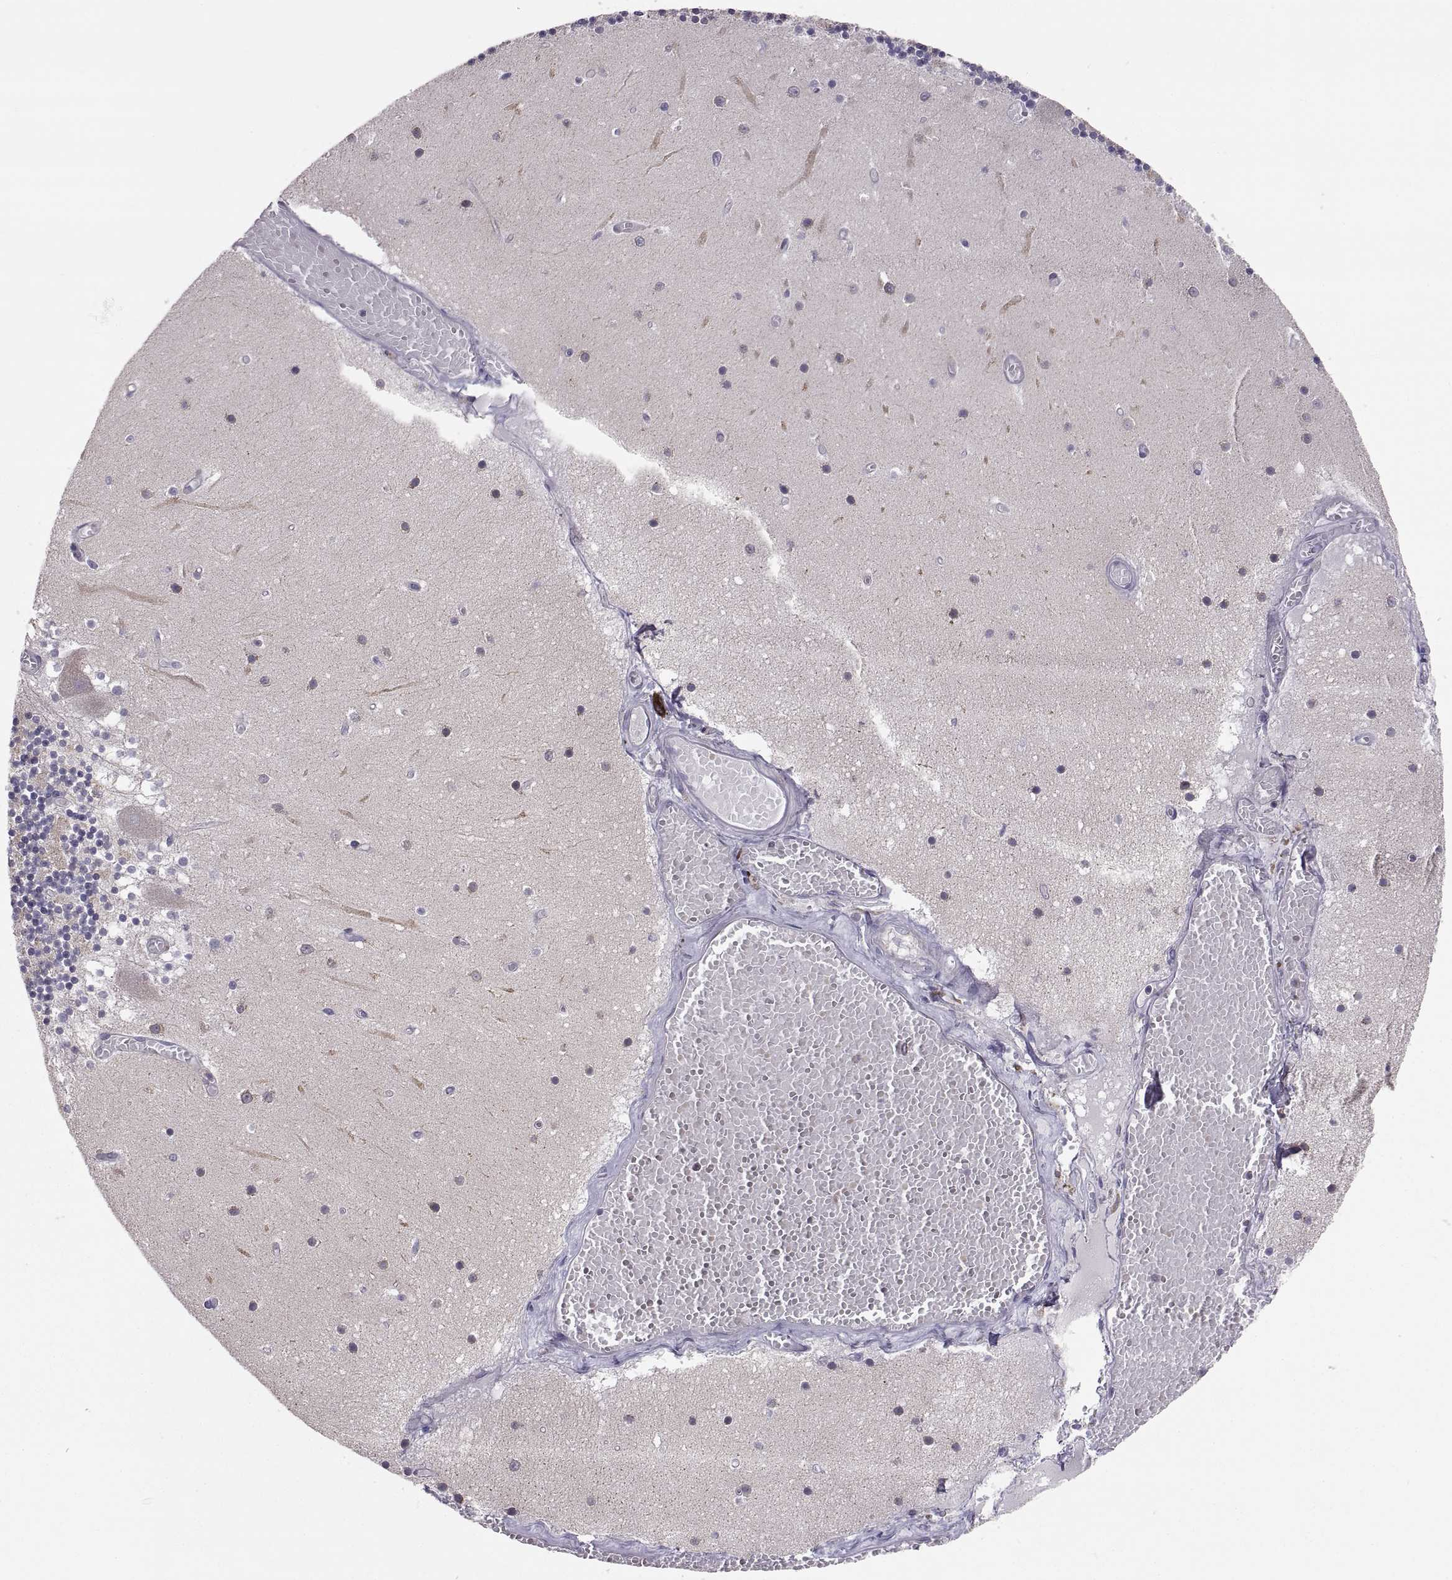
{"staining": {"intensity": "negative", "quantity": "none", "location": "none"}, "tissue": "cerebellum", "cell_type": "Cells in granular layer", "image_type": "normal", "snomed": [{"axis": "morphology", "description": "Normal tissue, NOS"}, {"axis": "topography", "description": "Cerebellum"}], "caption": "IHC micrograph of normal human cerebellum stained for a protein (brown), which exhibits no staining in cells in granular layer. (Brightfield microscopy of DAB immunohistochemistry (IHC) at high magnification).", "gene": "ERO1A", "patient": {"sex": "female", "age": 28}}